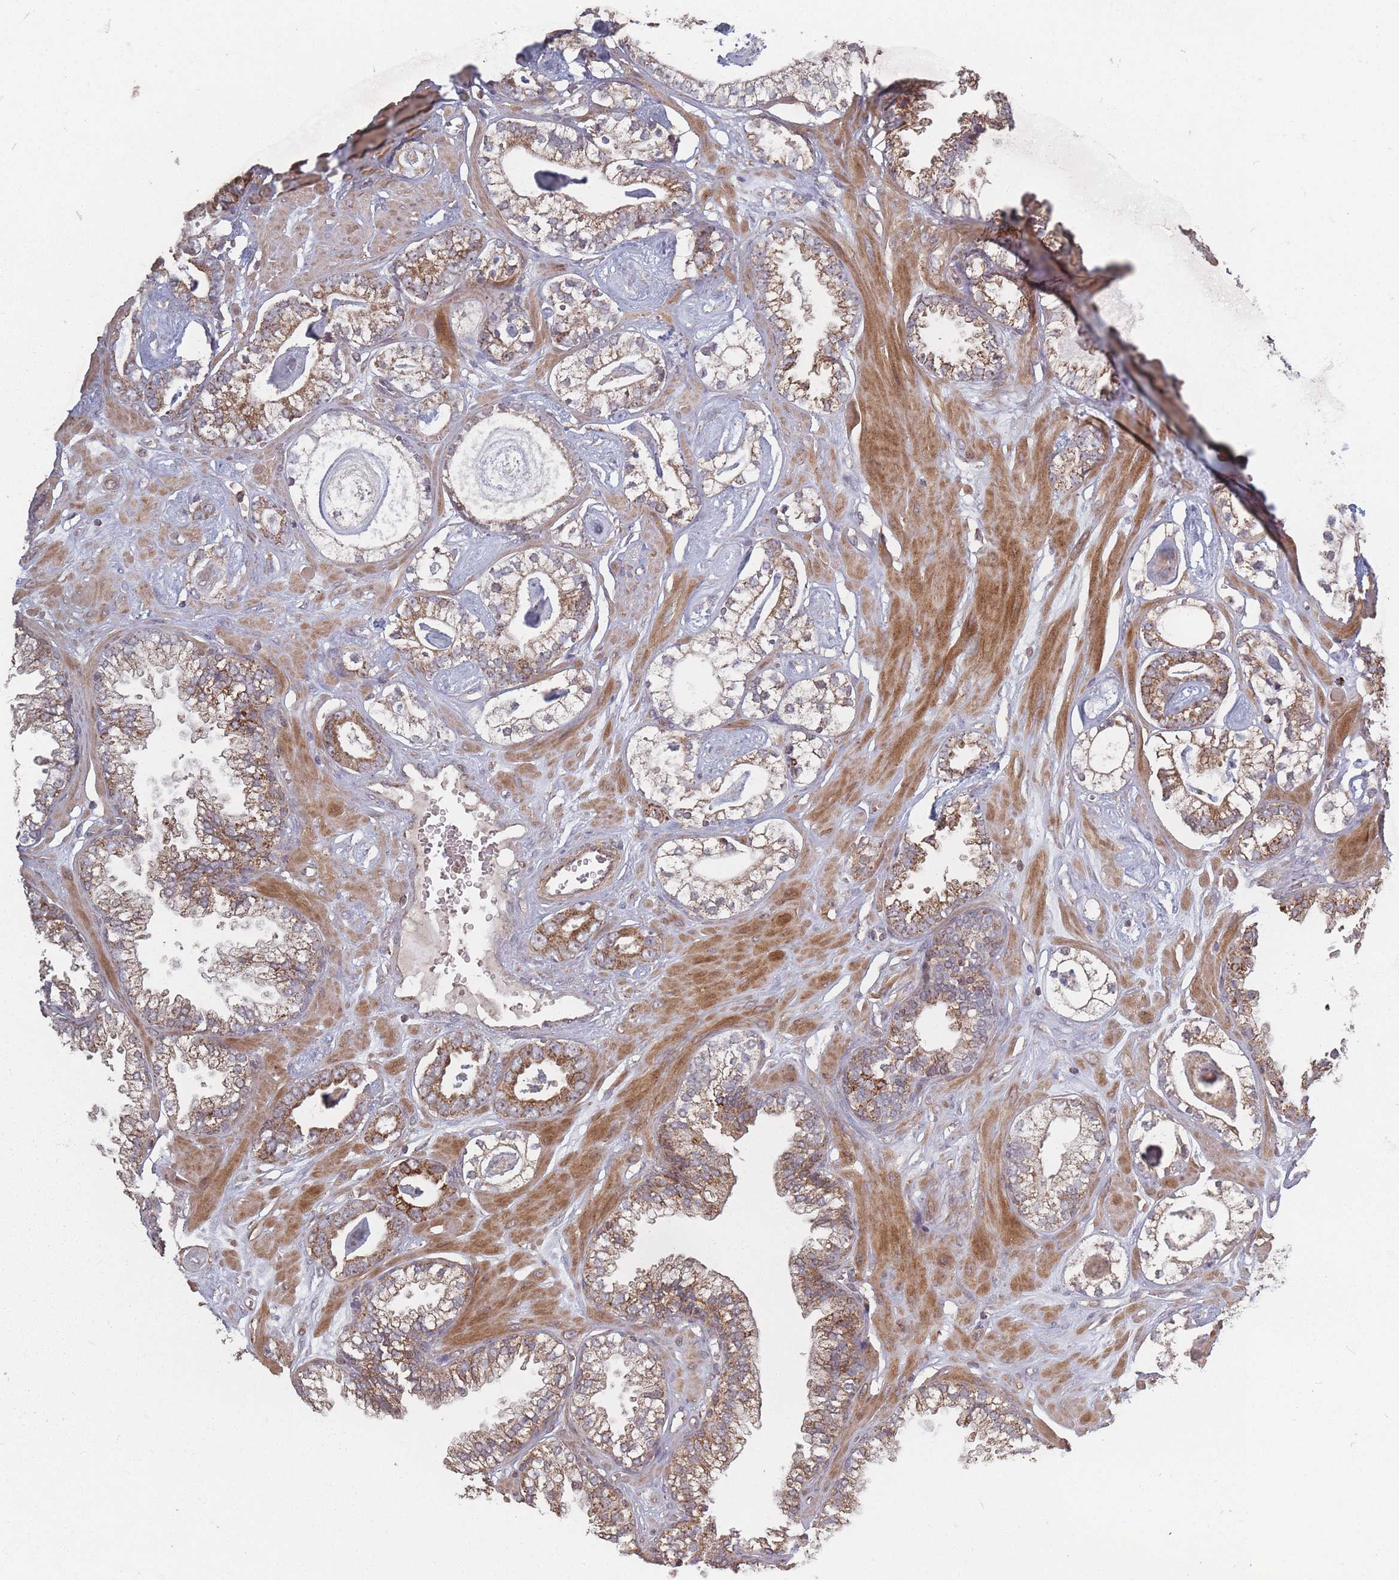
{"staining": {"intensity": "moderate", "quantity": ">75%", "location": "cytoplasmic/membranous"}, "tissue": "prostate cancer", "cell_type": "Tumor cells", "image_type": "cancer", "snomed": [{"axis": "morphology", "description": "Adenocarcinoma, Low grade"}, {"axis": "topography", "description": "Prostate"}], "caption": "Tumor cells show medium levels of moderate cytoplasmic/membranous staining in approximately >75% of cells in prostate cancer.", "gene": "LYRM7", "patient": {"sex": "male", "age": 60}}